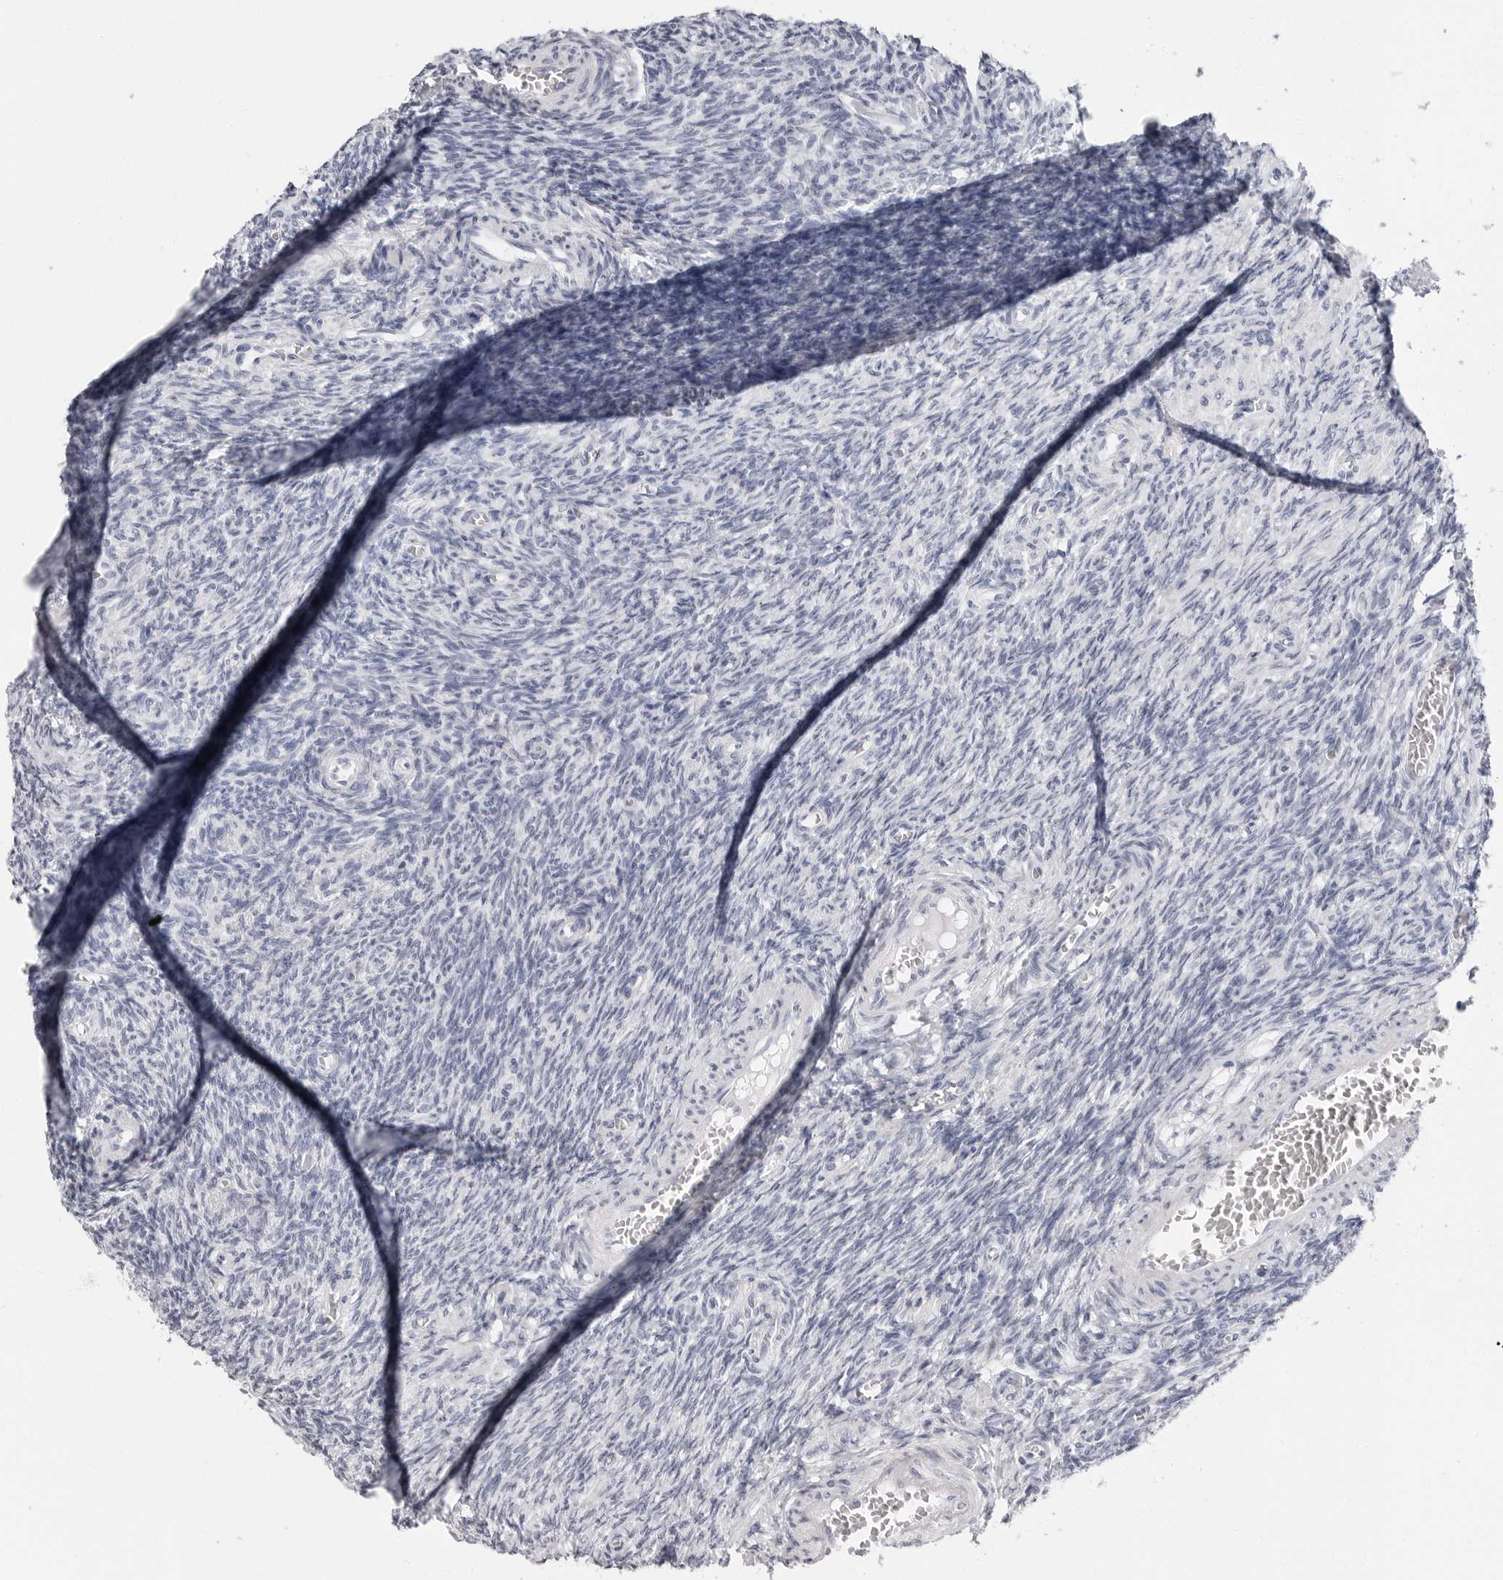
{"staining": {"intensity": "negative", "quantity": "none", "location": "none"}, "tissue": "ovary", "cell_type": "Follicle cells", "image_type": "normal", "snomed": [{"axis": "morphology", "description": "Normal tissue, NOS"}, {"axis": "topography", "description": "Ovary"}], "caption": "Immunohistochemistry (IHC) image of unremarkable ovary: human ovary stained with DAB (3,3'-diaminobenzidine) shows no significant protein expression in follicle cells. (DAB immunohistochemistry with hematoxylin counter stain).", "gene": "ERICH3", "patient": {"sex": "female", "age": 27}}